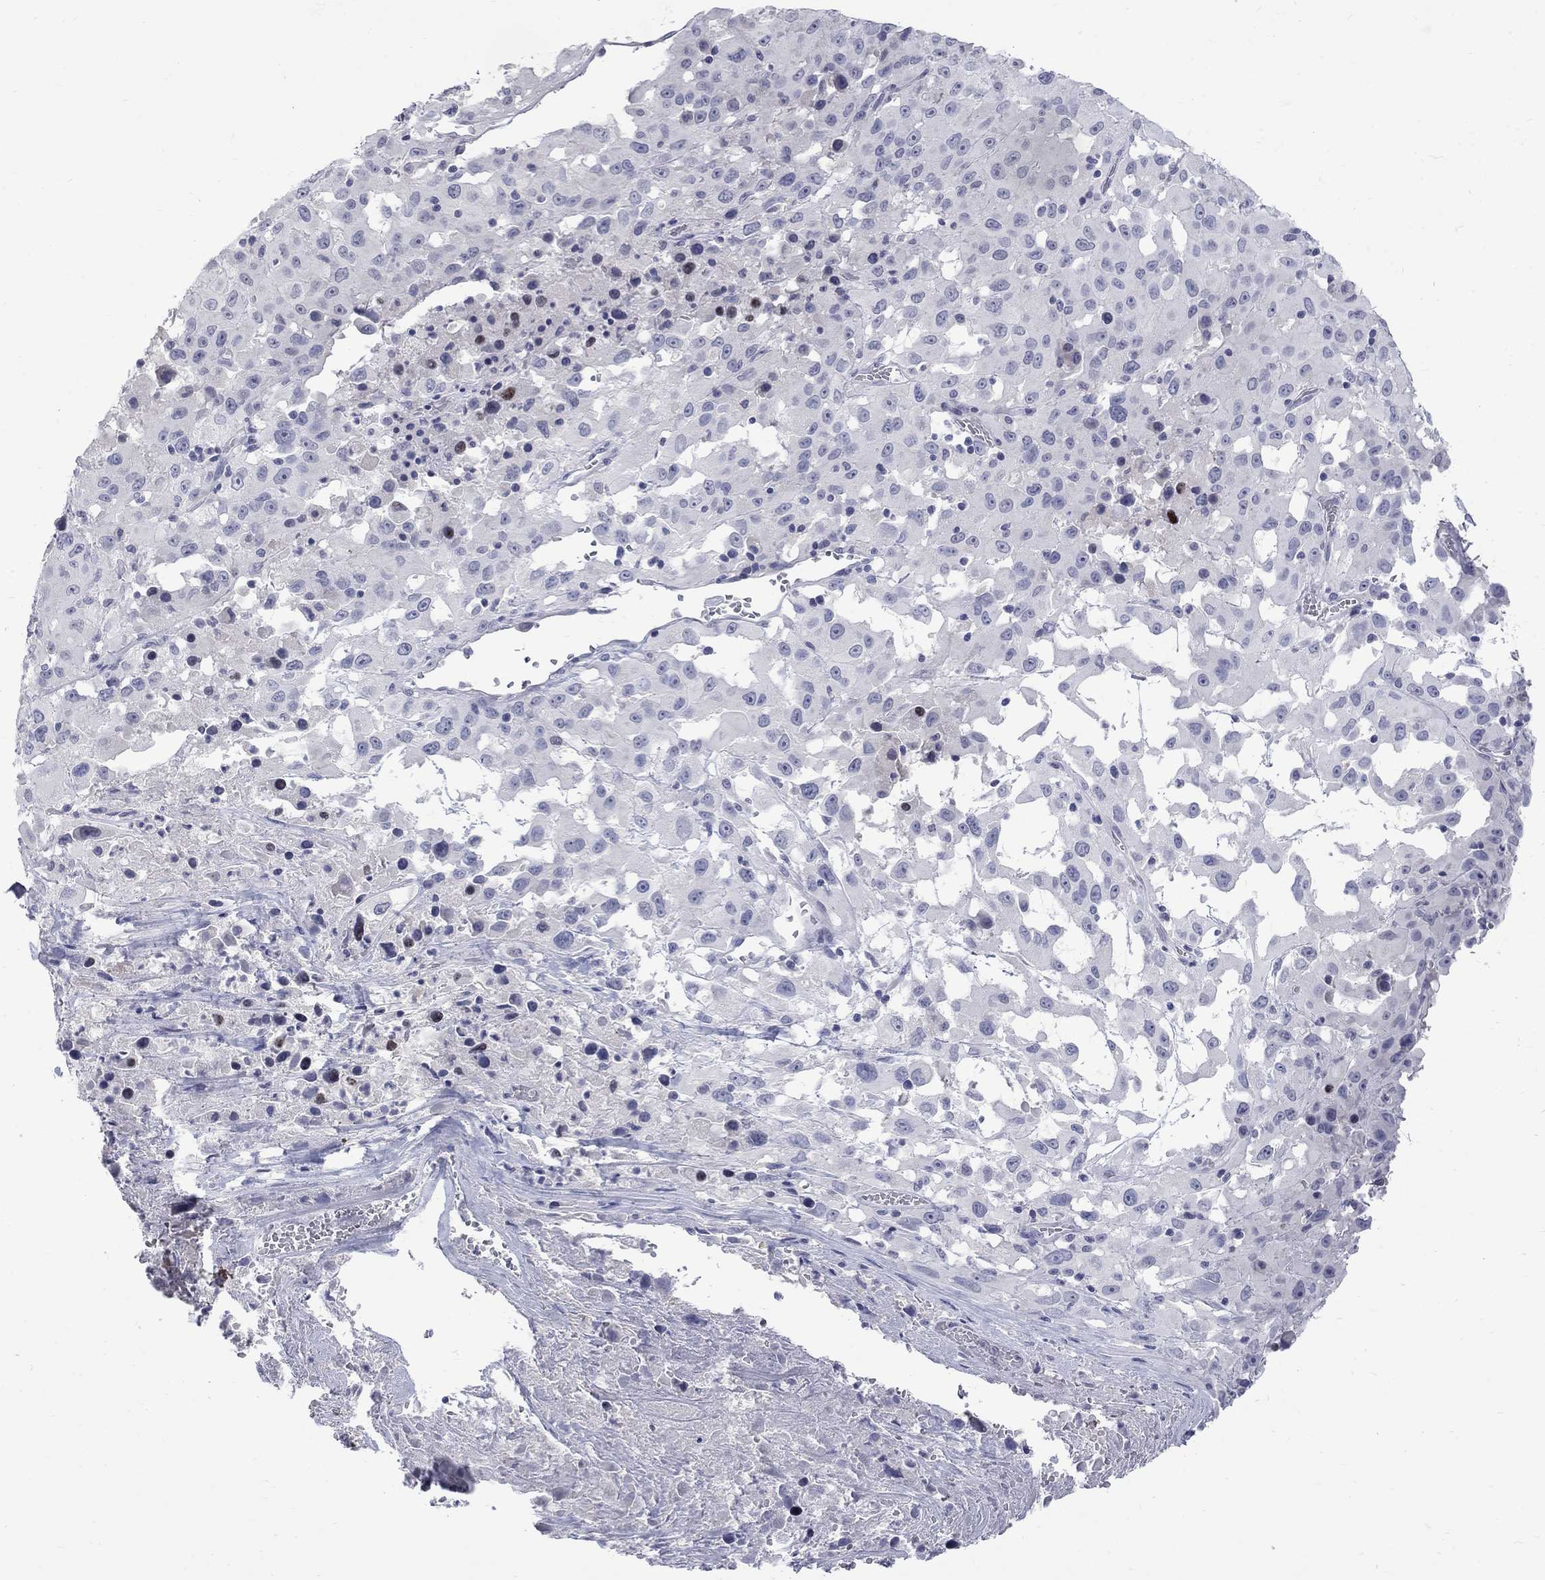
{"staining": {"intensity": "negative", "quantity": "none", "location": "none"}, "tissue": "melanoma", "cell_type": "Tumor cells", "image_type": "cancer", "snomed": [{"axis": "morphology", "description": "Malignant melanoma, Metastatic site"}, {"axis": "topography", "description": "Lymph node"}], "caption": "The micrograph reveals no significant staining in tumor cells of melanoma.", "gene": "CTNND2", "patient": {"sex": "male", "age": 50}}